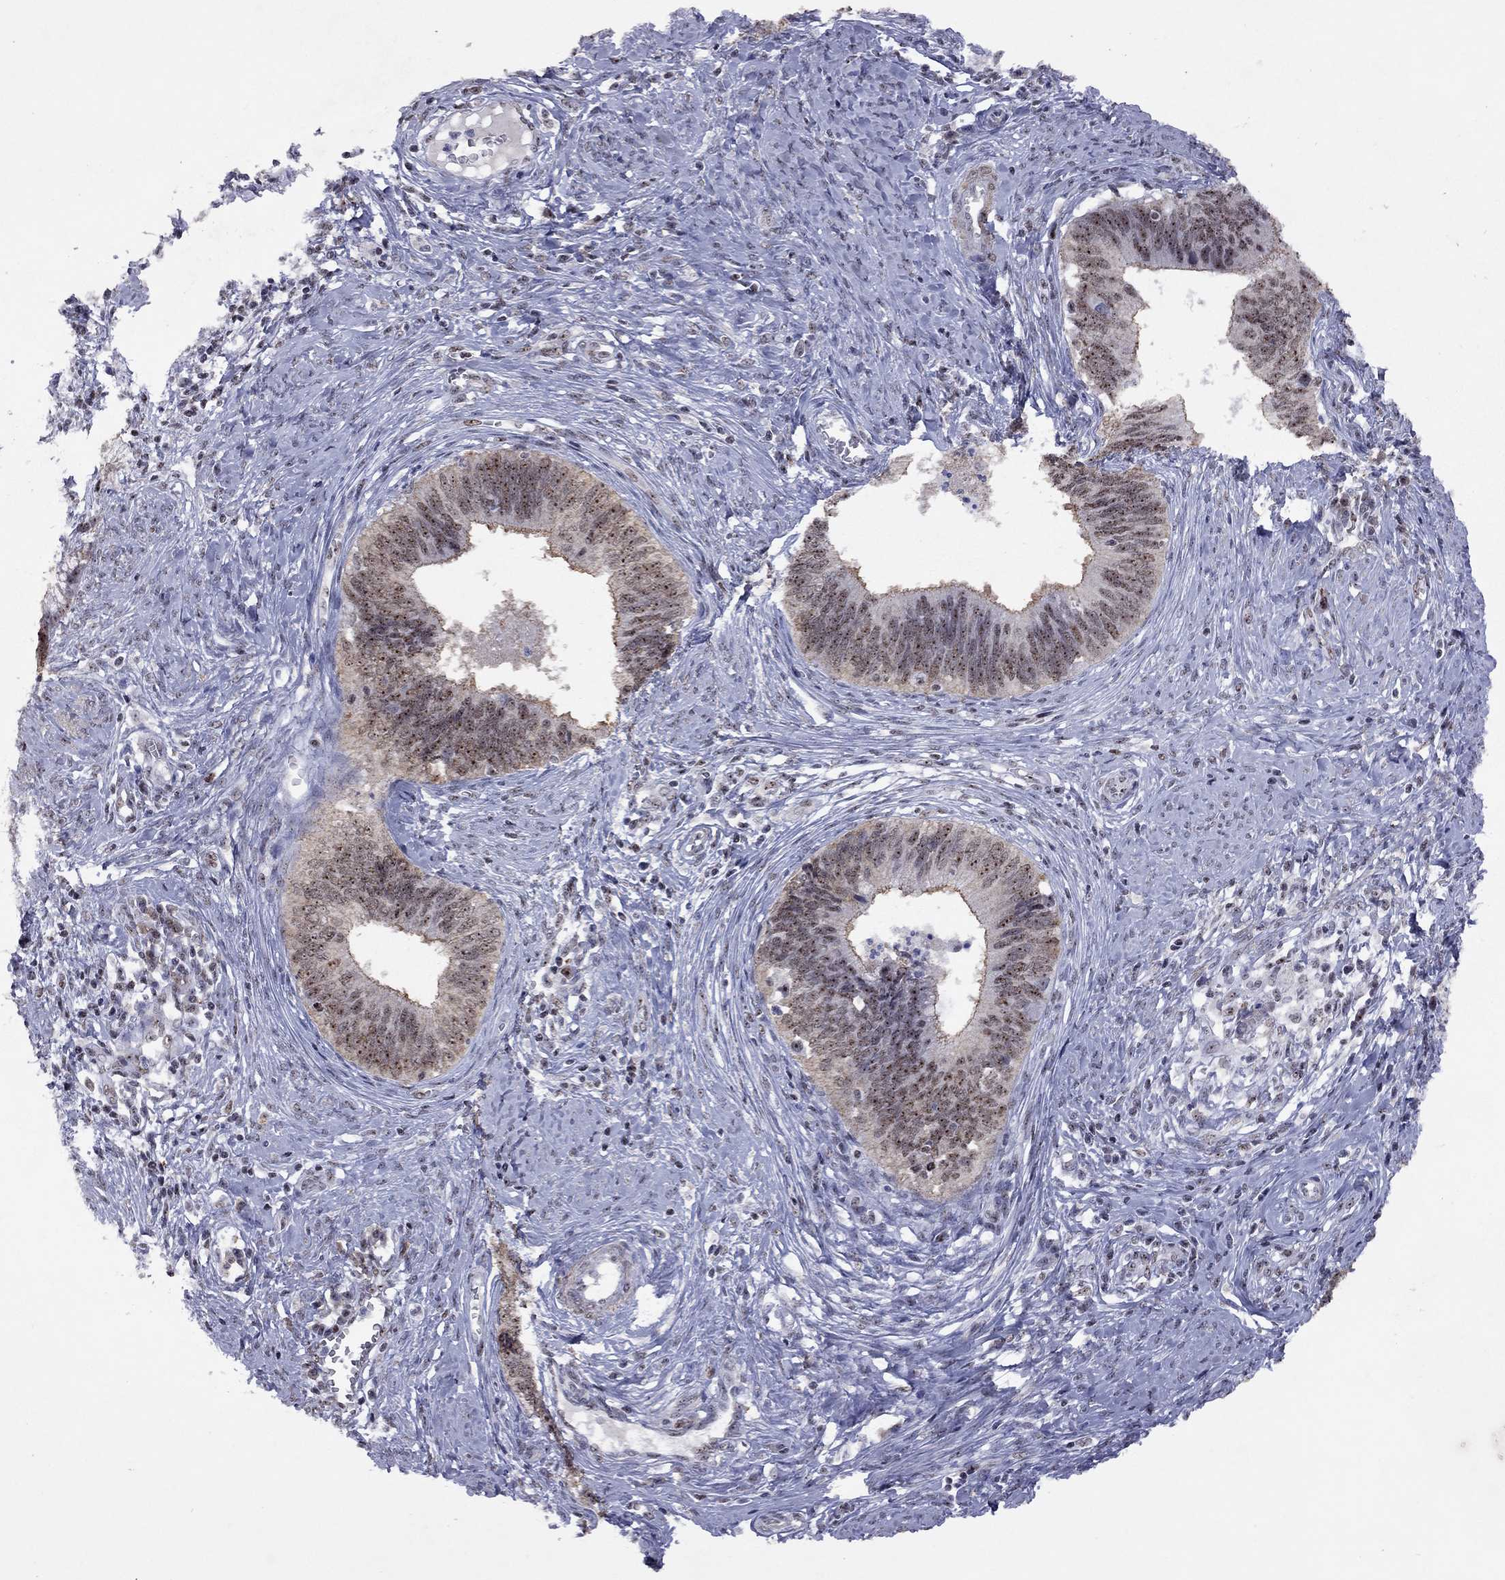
{"staining": {"intensity": "strong", "quantity": "25%-75%", "location": "cytoplasmic/membranous,nuclear"}, "tissue": "cervical cancer", "cell_type": "Tumor cells", "image_type": "cancer", "snomed": [{"axis": "morphology", "description": "Adenocarcinoma, NOS"}, {"axis": "topography", "description": "Cervix"}], "caption": "A brown stain highlights strong cytoplasmic/membranous and nuclear expression of a protein in human cervical cancer (adenocarcinoma) tumor cells.", "gene": "SPOUT1", "patient": {"sex": "female", "age": 42}}